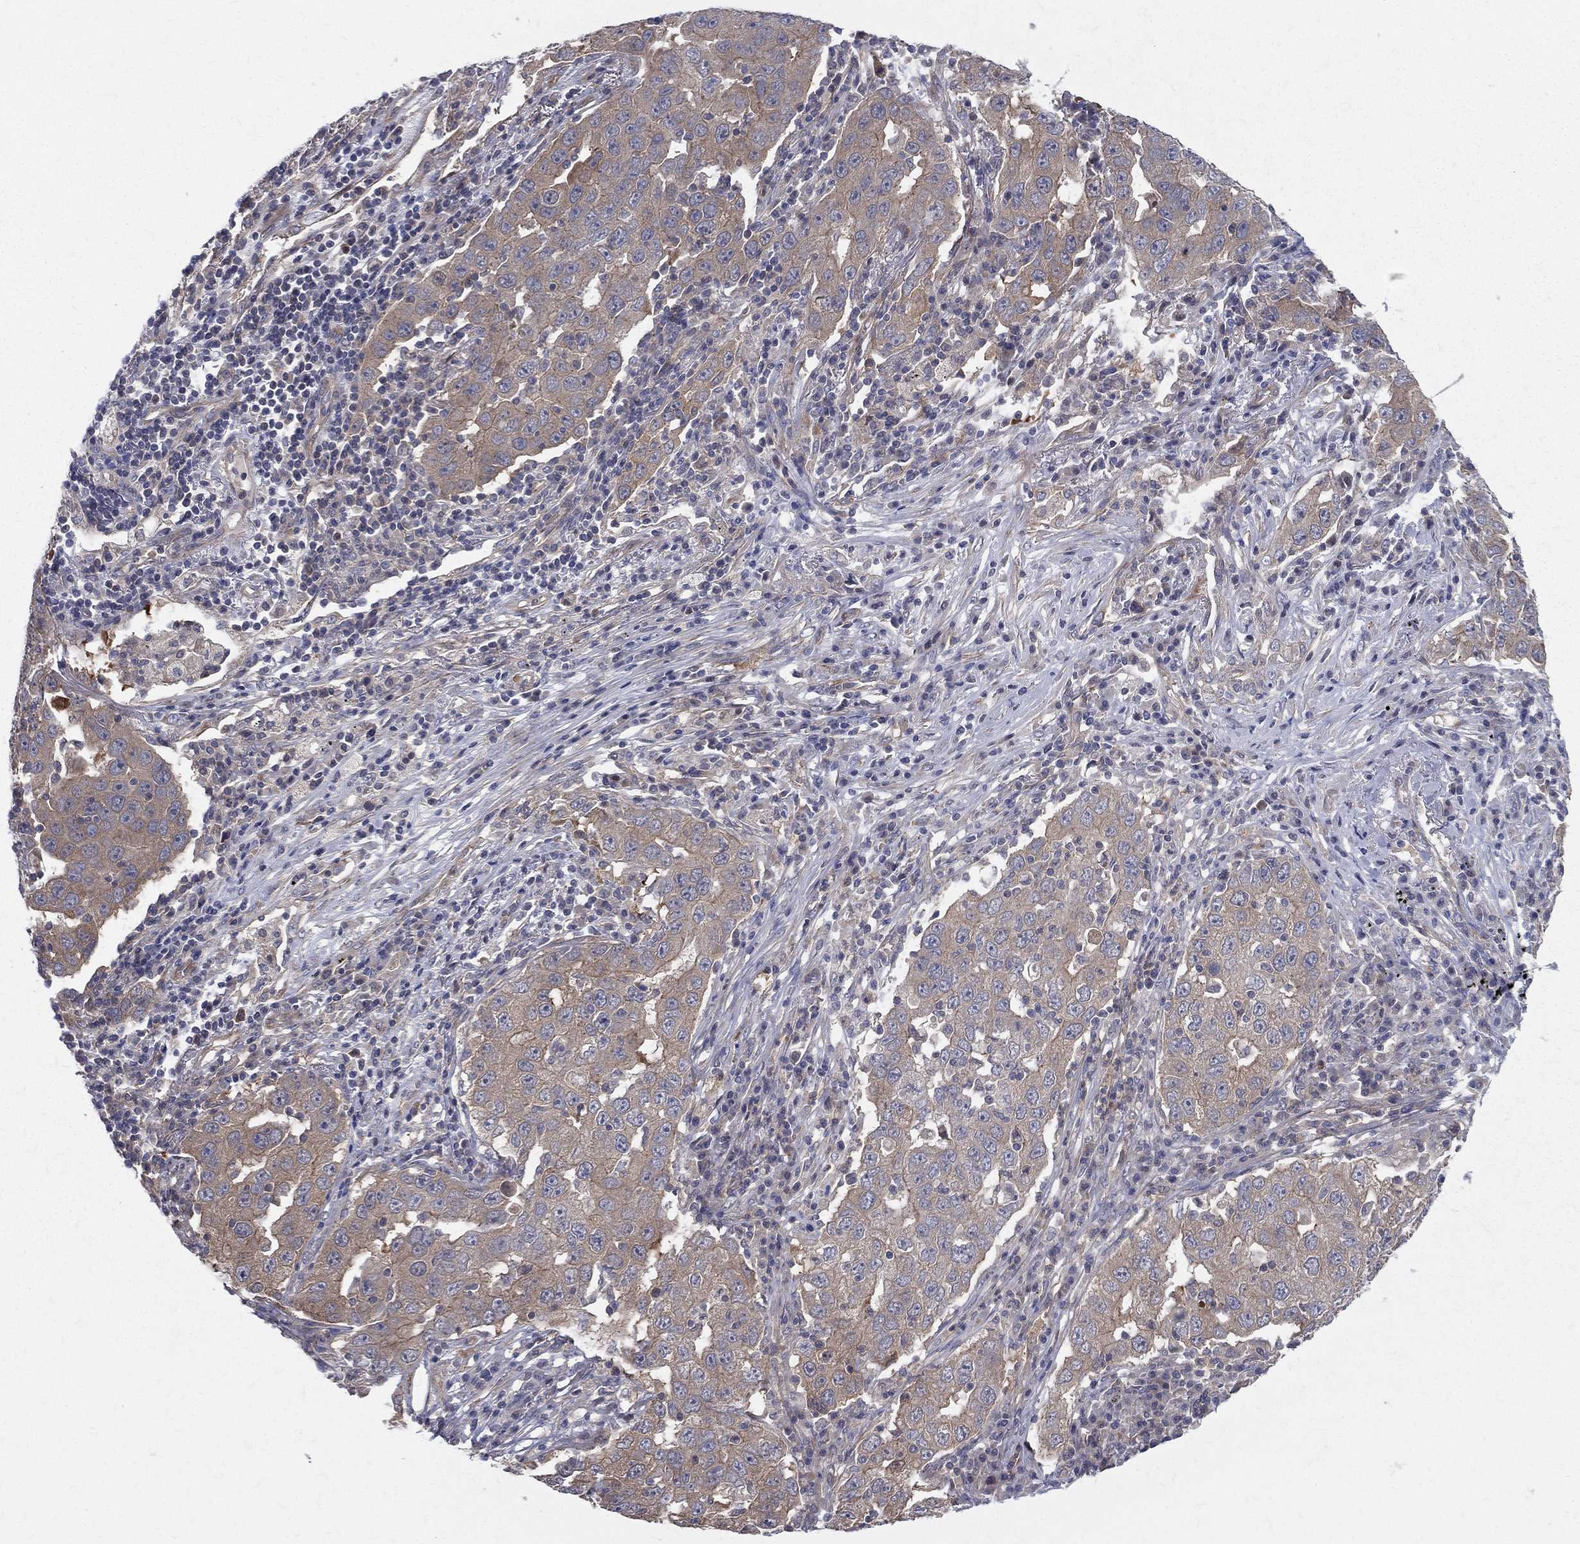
{"staining": {"intensity": "weak", "quantity": ">75%", "location": "cytoplasmic/membranous"}, "tissue": "lung cancer", "cell_type": "Tumor cells", "image_type": "cancer", "snomed": [{"axis": "morphology", "description": "Adenocarcinoma, NOS"}, {"axis": "topography", "description": "Lung"}], "caption": "Protein expression analysis of lung adenocarcinoma displays weak cytoplasmic/membranous staining in approximately >75% of tumor cells.", "gene": "POMZP3", "patient": {"sex": "male", "age": 73}}